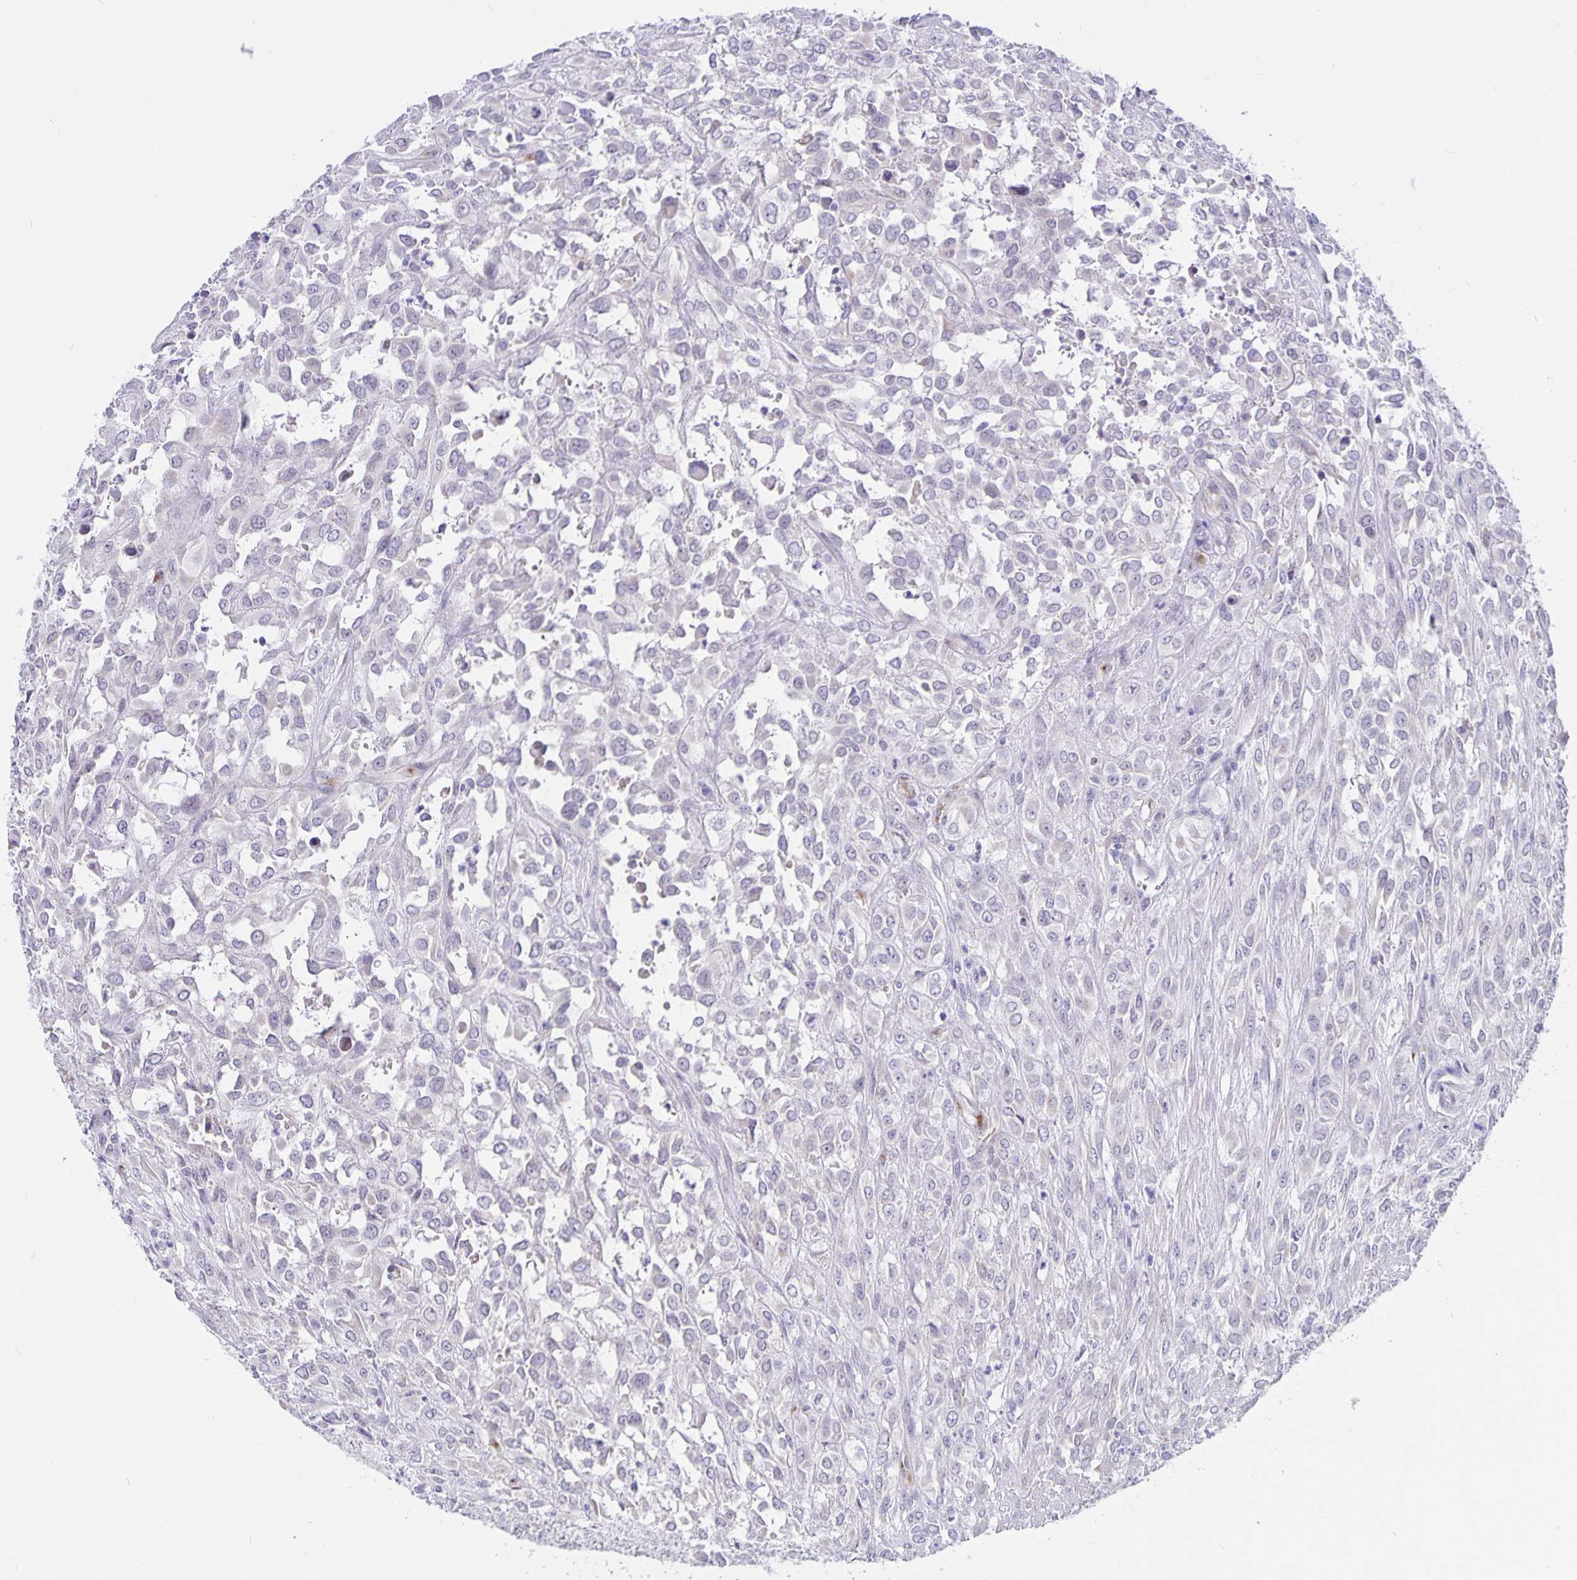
{"staining": {"intensity": "negative", "quantity": "none", "location": "none"}, "tissue": "urothelial cancer", "cell_type": "Tumor cells", "image_type": "cancer", "snomed": [{"axis": "morphology", "description": "Urothelial carcinoma, High grade"}, {"axis": "topography", "description": "Urinary bladder"}], "caption": "This is an immunohistochemistry histopathology image of high-grade urothelial carcinoma. There is no expression in tumor cells.", "gene": "ERMN", "patient": {"sex": "male", "age": 67}}